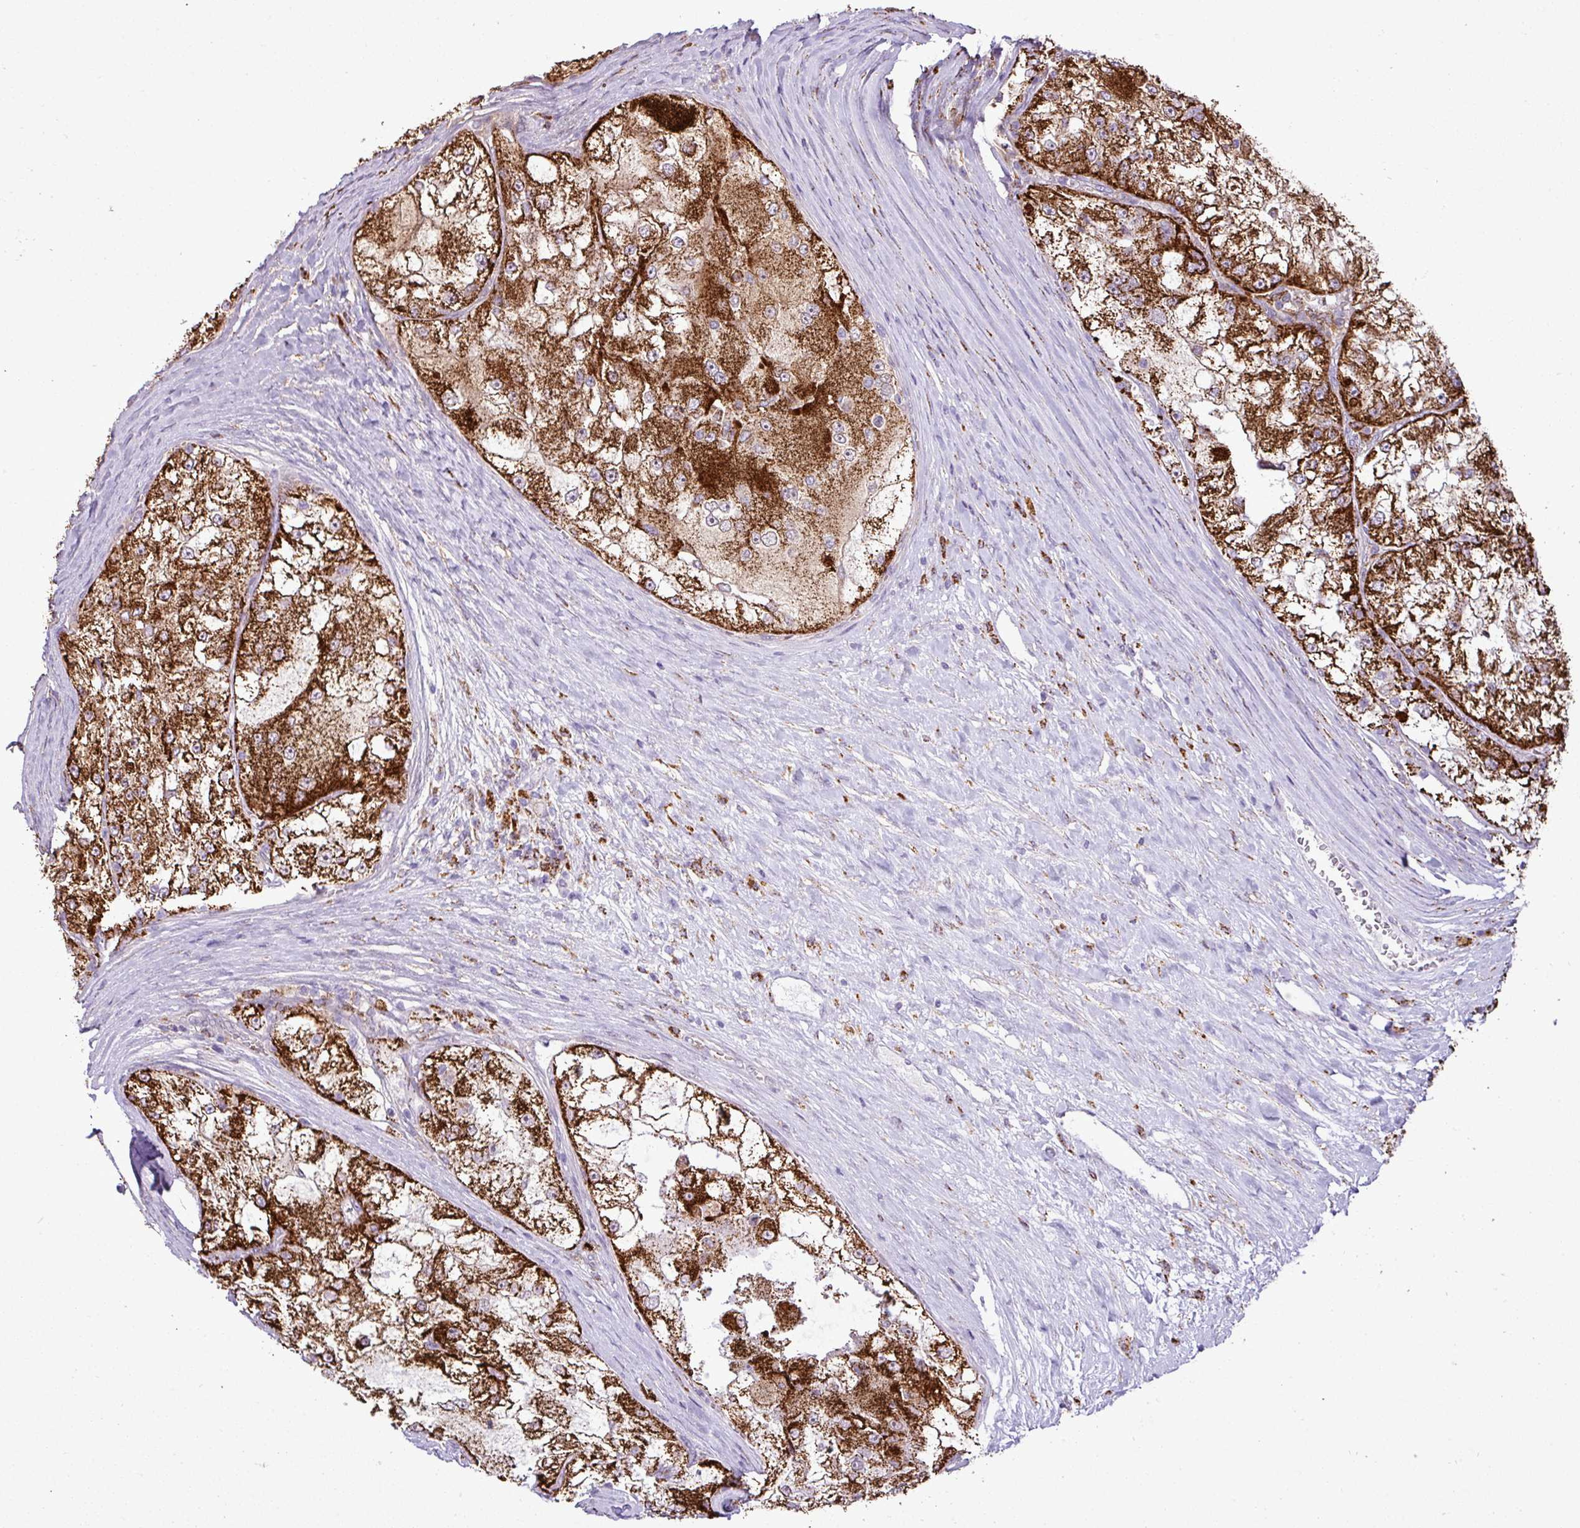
{"staining": {"intensity": "strong", "quantity": ">75%", "location": "cytoplasmic/membranous"}, "tissue": "renal cancer", "cell_type": "Tumor cells", "image_type": "cancer", "snomed": [{"axis": "morphology", "description": "Adenocarcinoma, NOS"}, {"axis": "topography", "description": "Kidney"}], "caption": "DAB immunohistochemical staining of renal adenocarcinoma reveals strong cytoplasmic/membranous protein staining in approximately >75% of tumor cells.", "gene": "SGPP1", "patient": {"sex": "female", "age": 72}}